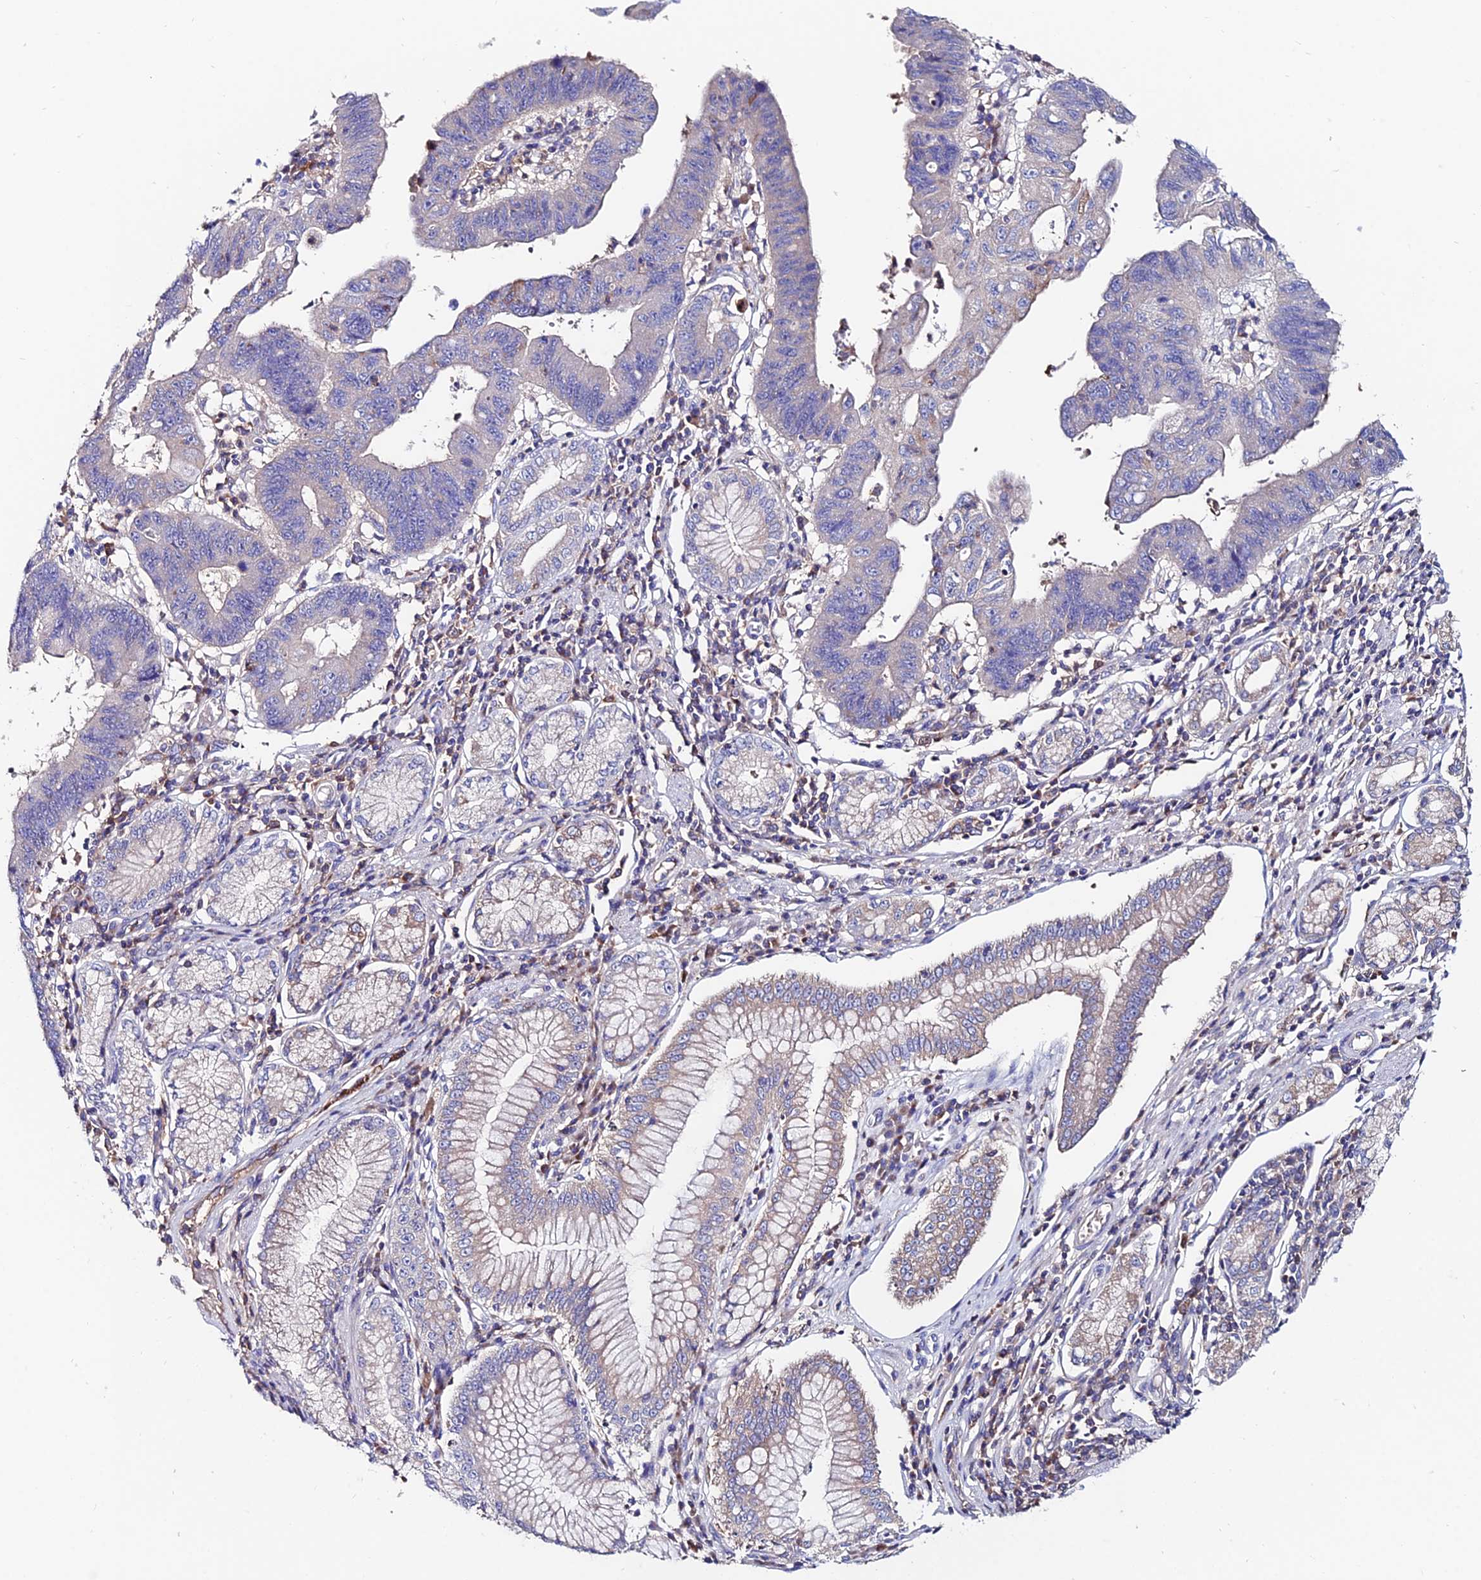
{"staining": {"intensity": "weak", "quantity": "<25%", "location": "cytoplasmic/membranous"}, "tissue": "stomach cancer", "cell_type": "Tumor cells", "image_type": "cancer", "snomed": [{"axis": "morphology", "description": "Adenocarcinoma, NOS"}, {"axis": "topography", "description": "Stomach"}], "caption": "This is a histopathology image of immunohistochemistry (IHC) staining of adenocarcinoma (stomach), which shows no staining in tumor cells.", "gene": "SLC25A16", "patient": {"sex": "male", "age": 59}}